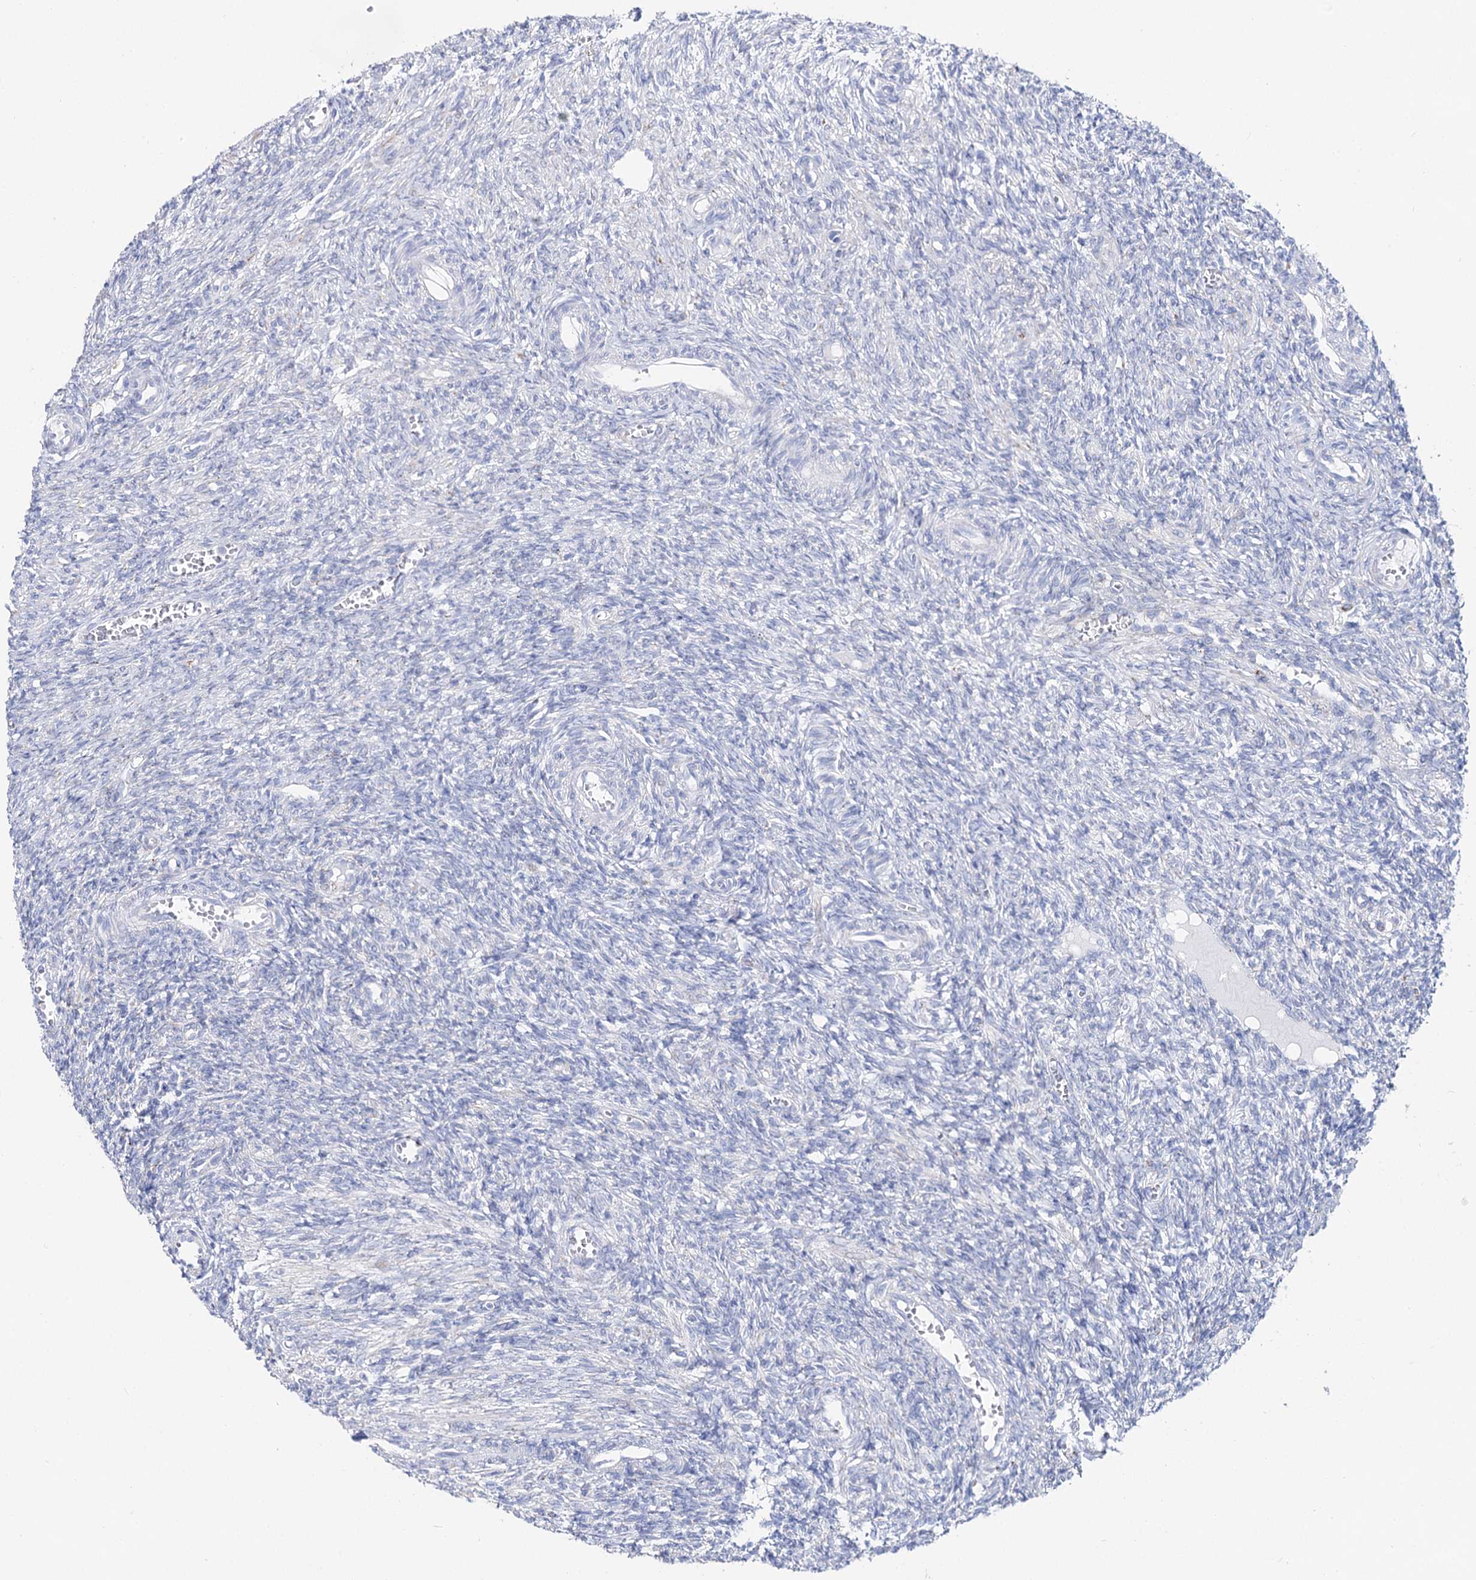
{"staining": {"intensity": "negative", "quantity": "none", "location": "none"}, "tissue": "ovary", "cell_type": "Ovarian stroma cells", "image_type": "normal", "snomed": [{"axis": "morphology", "description": "Normal tissue, NOS"}, {"axis": "topography", "description": "Ovary"}], "caption": "Human ovary stained for a protein using IHC shows no staining in ovarian stroma cells.", "gene": "SLC3A1", "patient": {"sex": "female", "age": 27}}